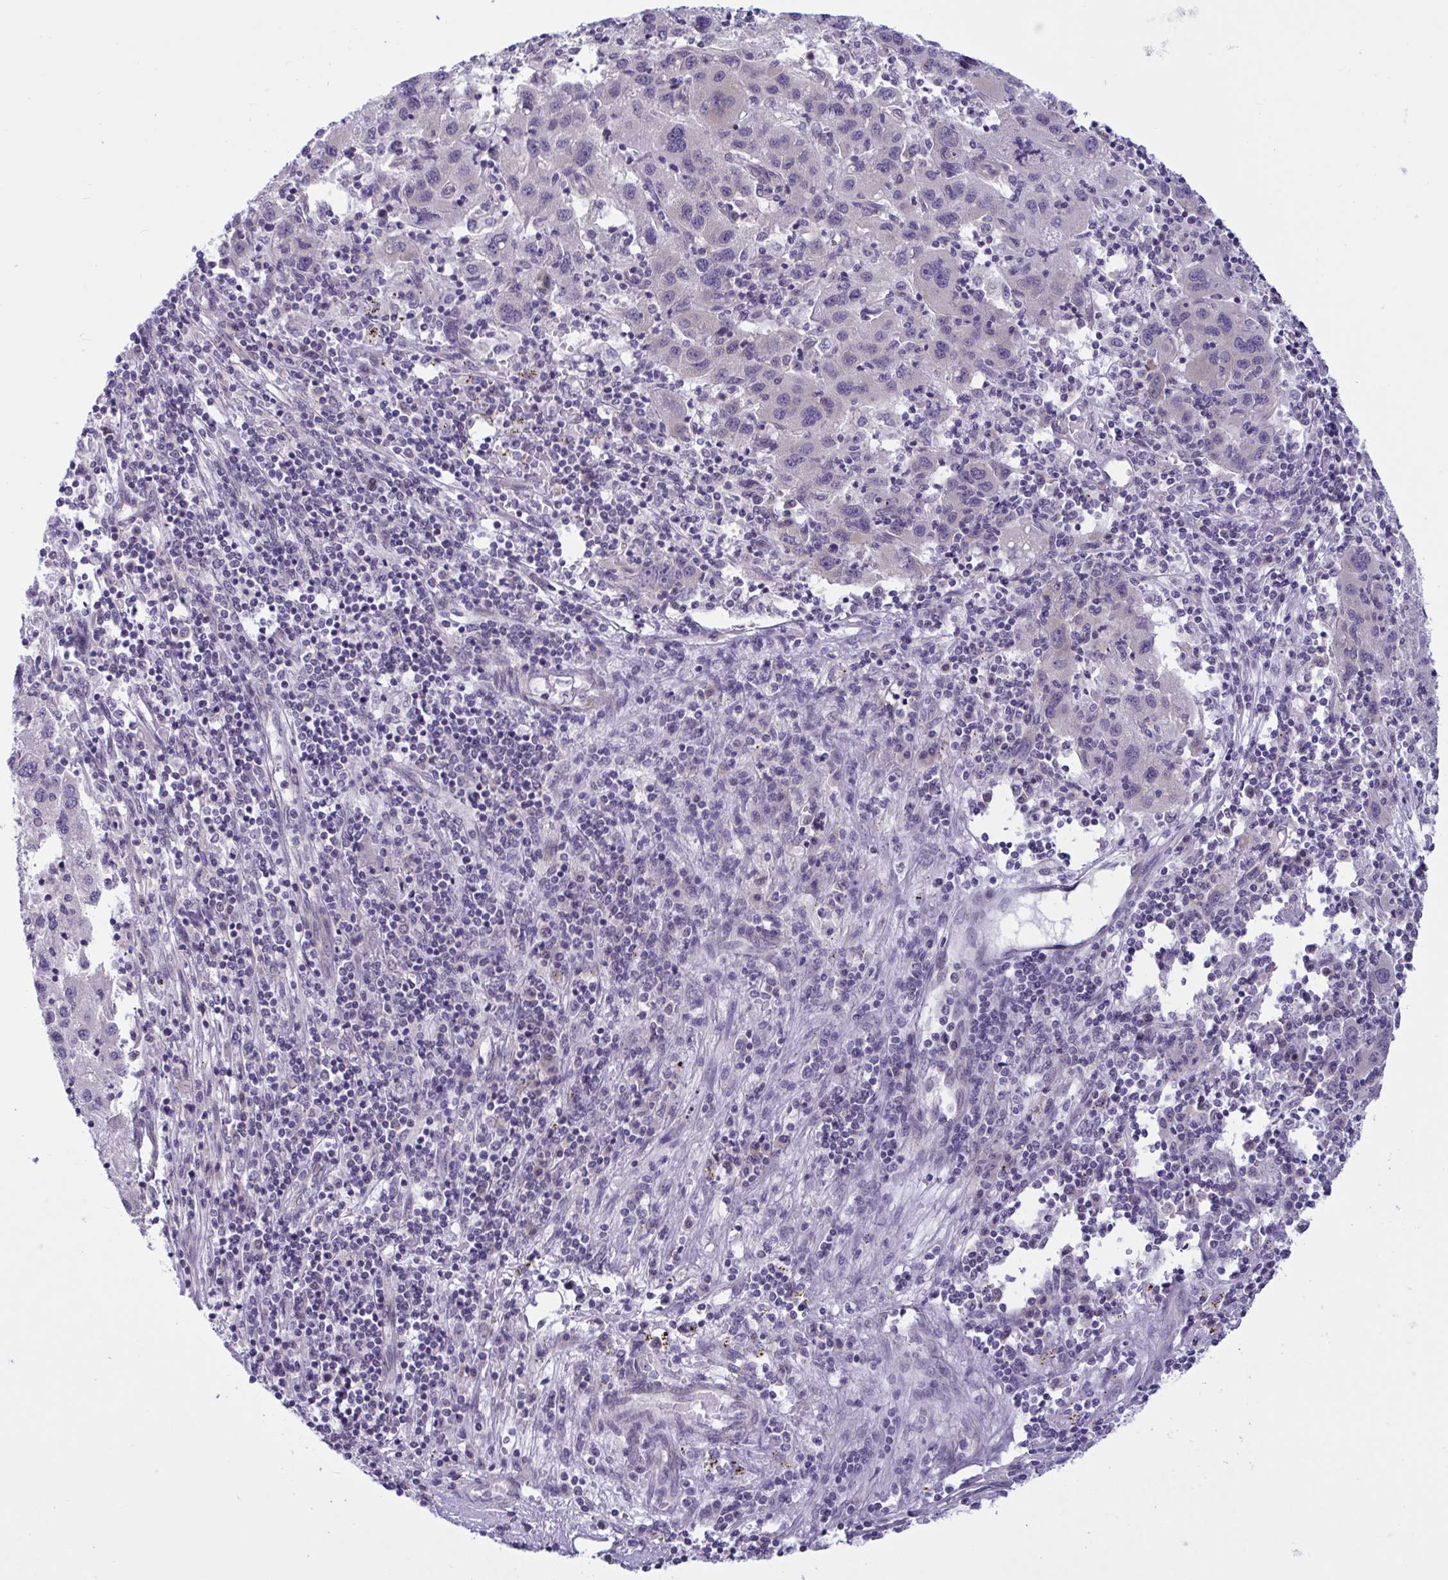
{"staining": {"intensity": "negative", "quantity": "none", "location": "none"}, "tissue": "liver cancer", "cell_type": "Tumor cells", "image_type": "cancer", "snomed": [{"axis": "morphology", "description": "Carcinoma, Hepatocellular, NOS"}, {"axis": "topography", "description": "Liver"}], "caption": "Photomicrograph shows no significant protein positivity in tumor cells of liver cancer. Brightfield microscopy of immunohistochemistry stained with DAB (3,3'-diaminobenzidine) (brown) and hematoxylin (blue), captured at high magnification.", "gene": "CAMLG", "patient": {"sex": "female", "age": 77}}